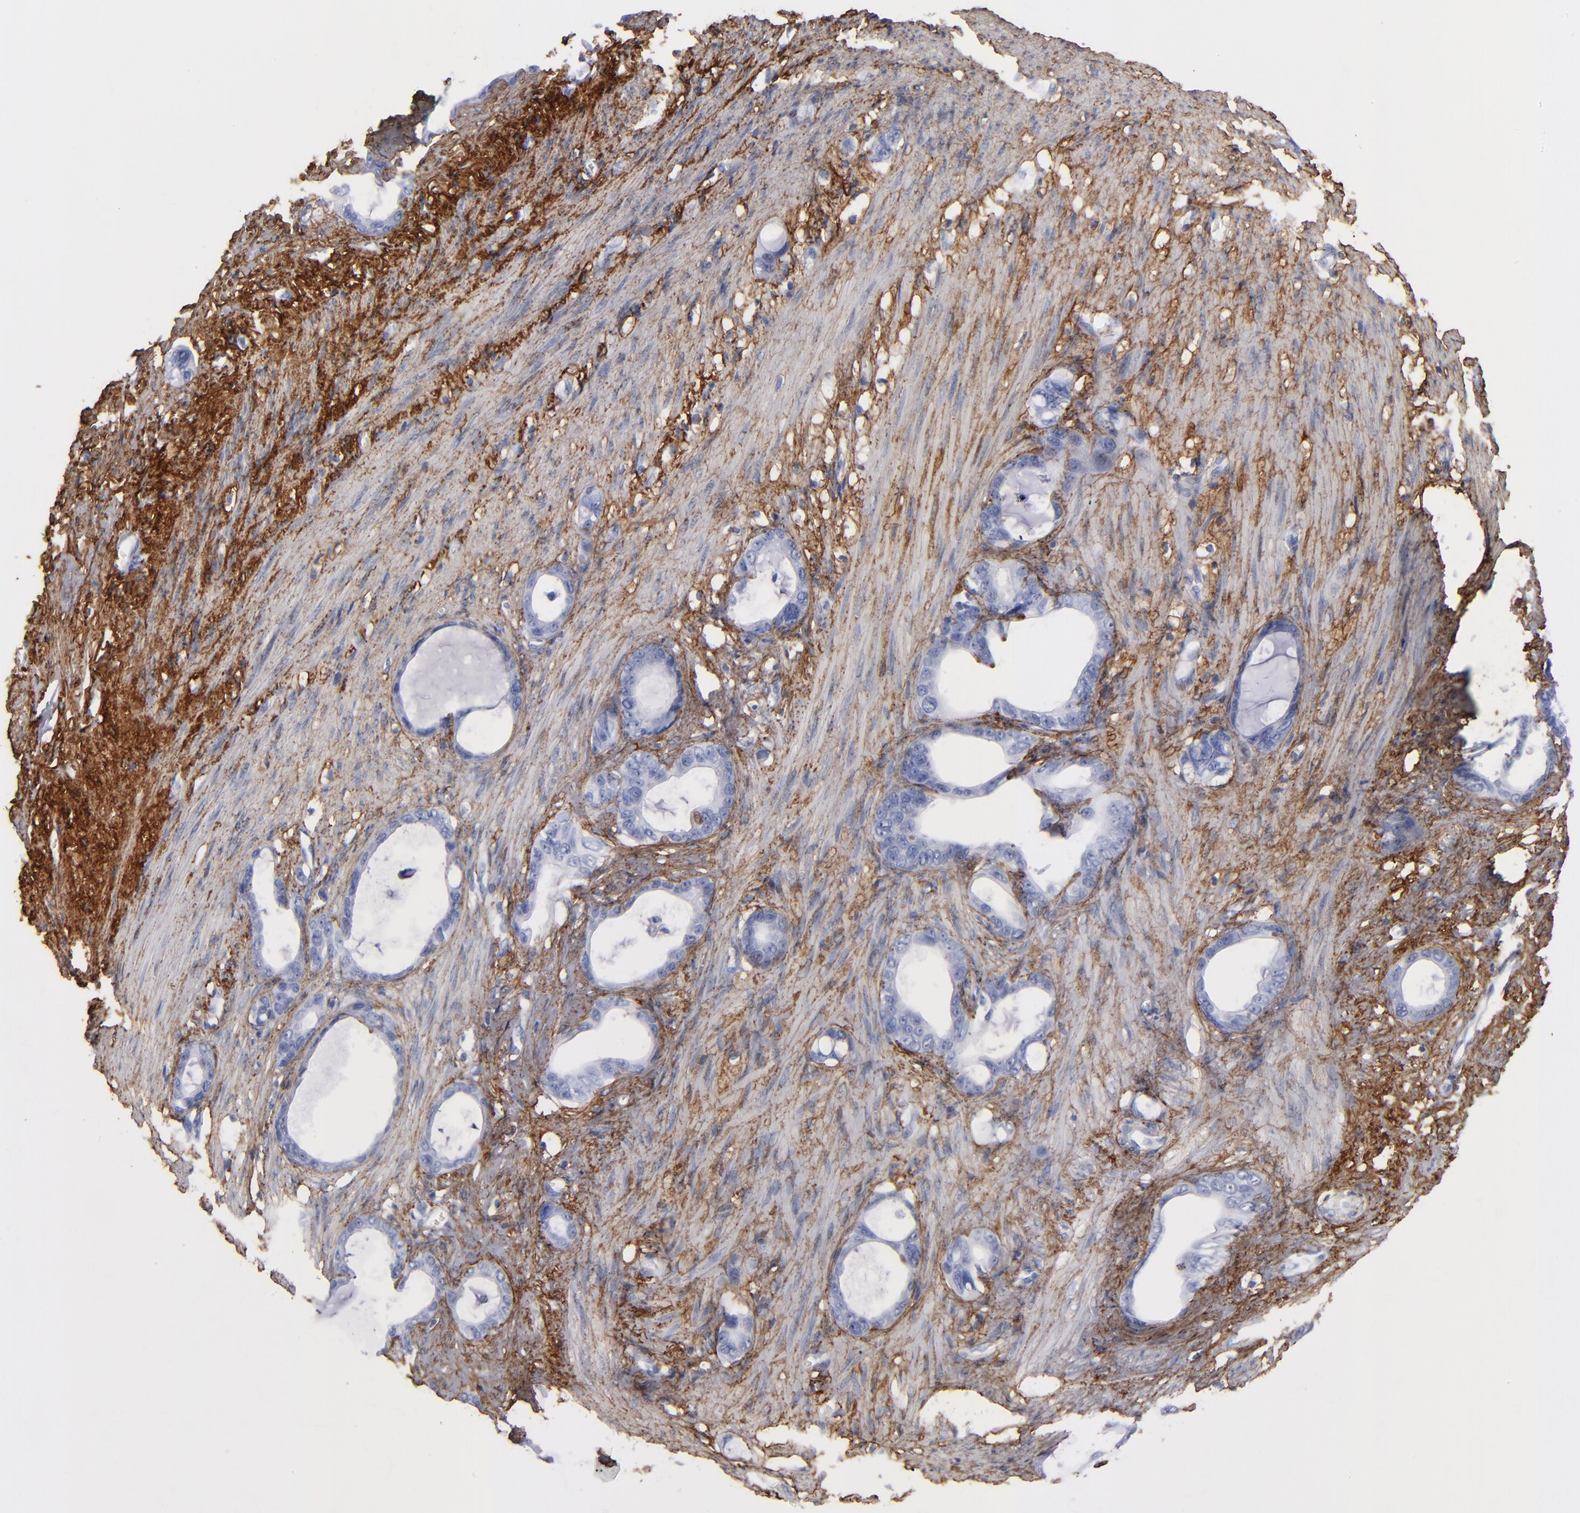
{"staining": {"intensity": "negative", "quantity": "none", "location": "none"}, "tissue": "stomach cancer", "cell_type": "Tumor cells", "image_type": "cancer", "snomed": [{"axis": "morphology", "description": "Adenocarcinoma, NOS"}, {"axis": "topography", "description": "Stomach"}], "caption": "The photomicrograph exhibits no staining of tumor cells in stomach cancer.", "gene": "EMILIN1", "patient": {"sex": "female", "age": 75}}